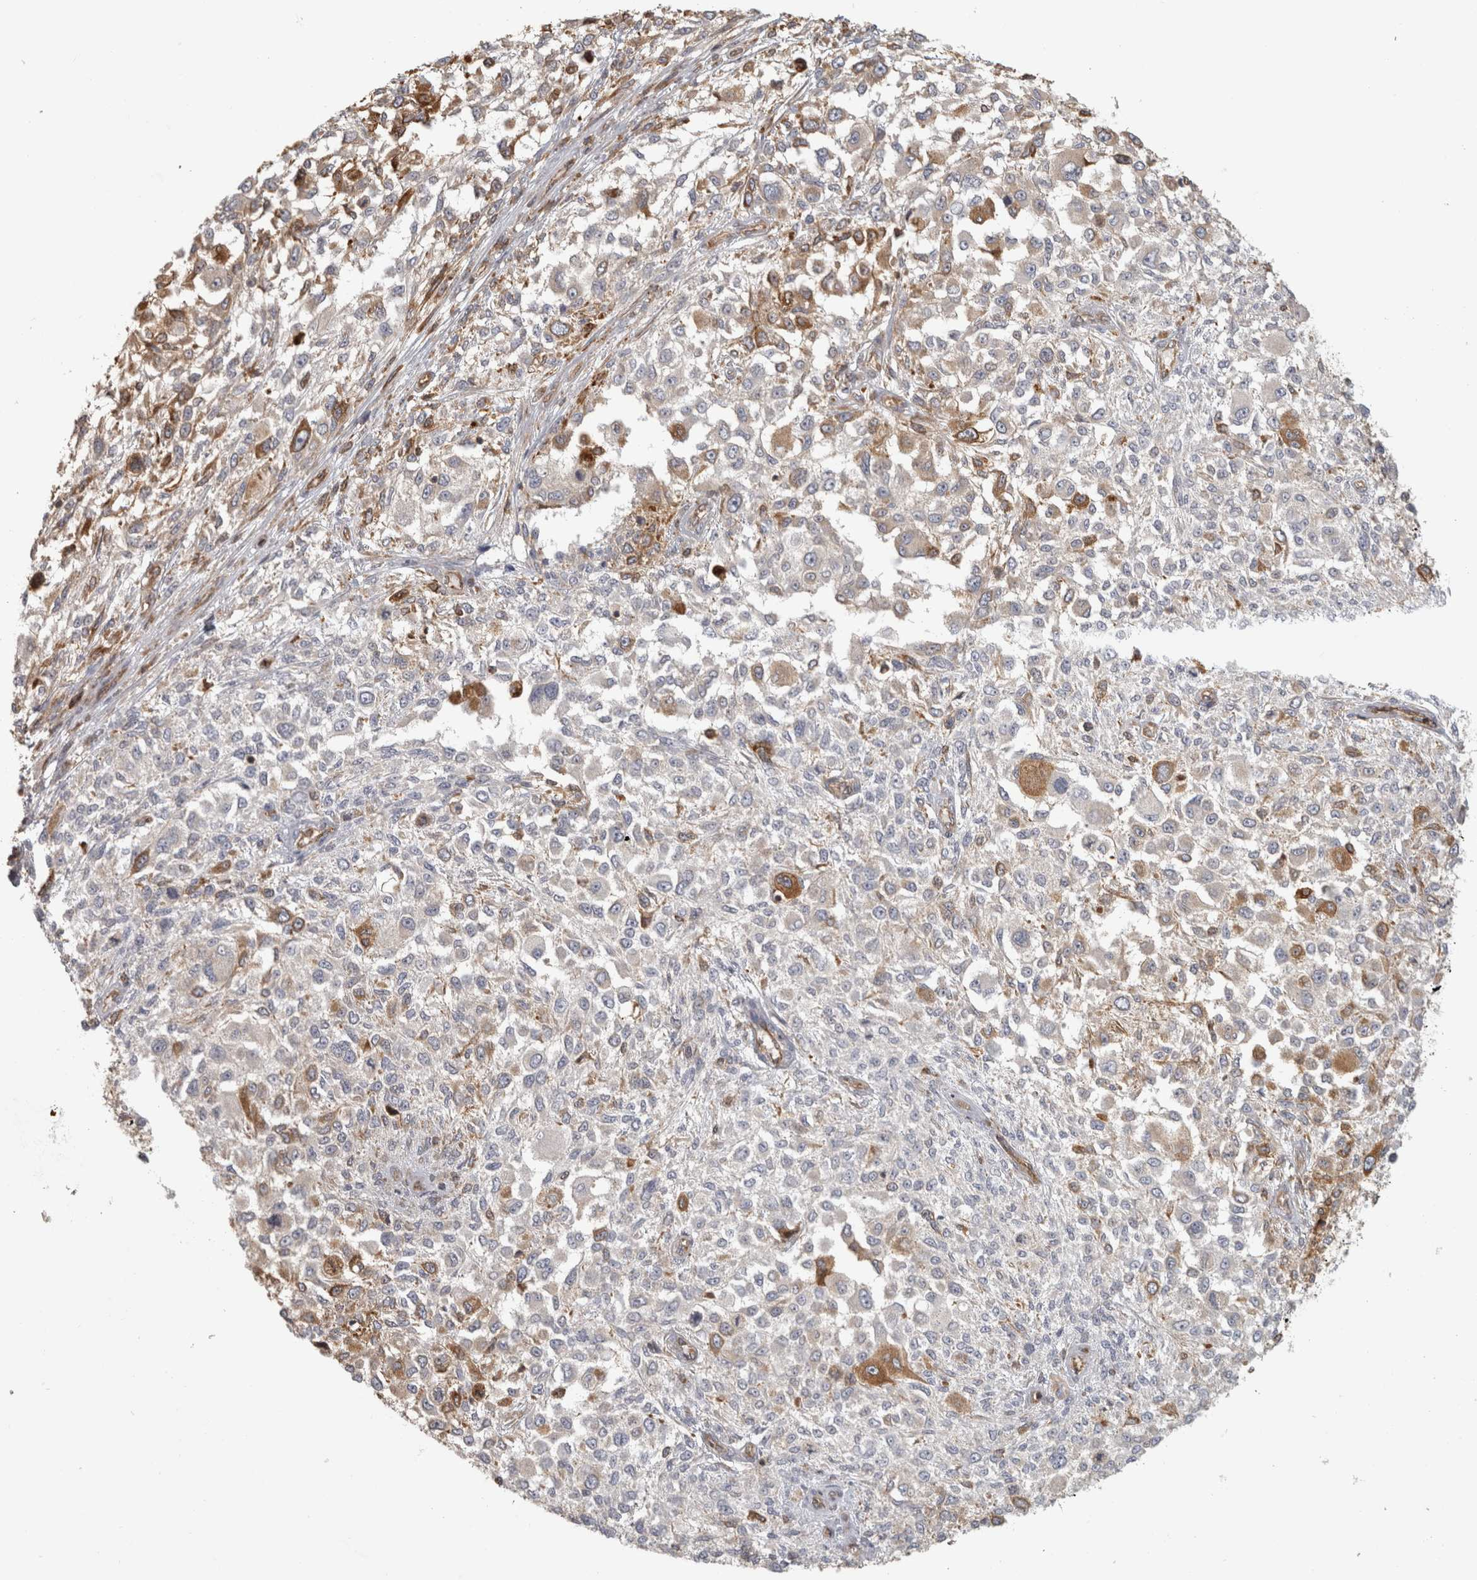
{"staining": {"intensity": "moderate", "quantity": "<25%", "location": "cytoplasmic/membranous"}, "tissue": "melanoma", "cell_type": "Tumor cells", "image_type": "cancer", "snomed": [{"axis": "morphology", "description": "Necrosis, NOS"}, {"axis": "morphology", "description": "Malignant melanoma, NOS"}, {"axis": "topography", "description": "Skin"}], "caption": "Malignant melanoma was stained to show a protein in brown. There is low levels of moderate cytoplasmic/membranous staining in about <25% of tumor cells. (DAB IHC with brightfield microscopy, high magnification).", "gene": "HLA-E", "patient": {"sex": "female", "age": 87}}